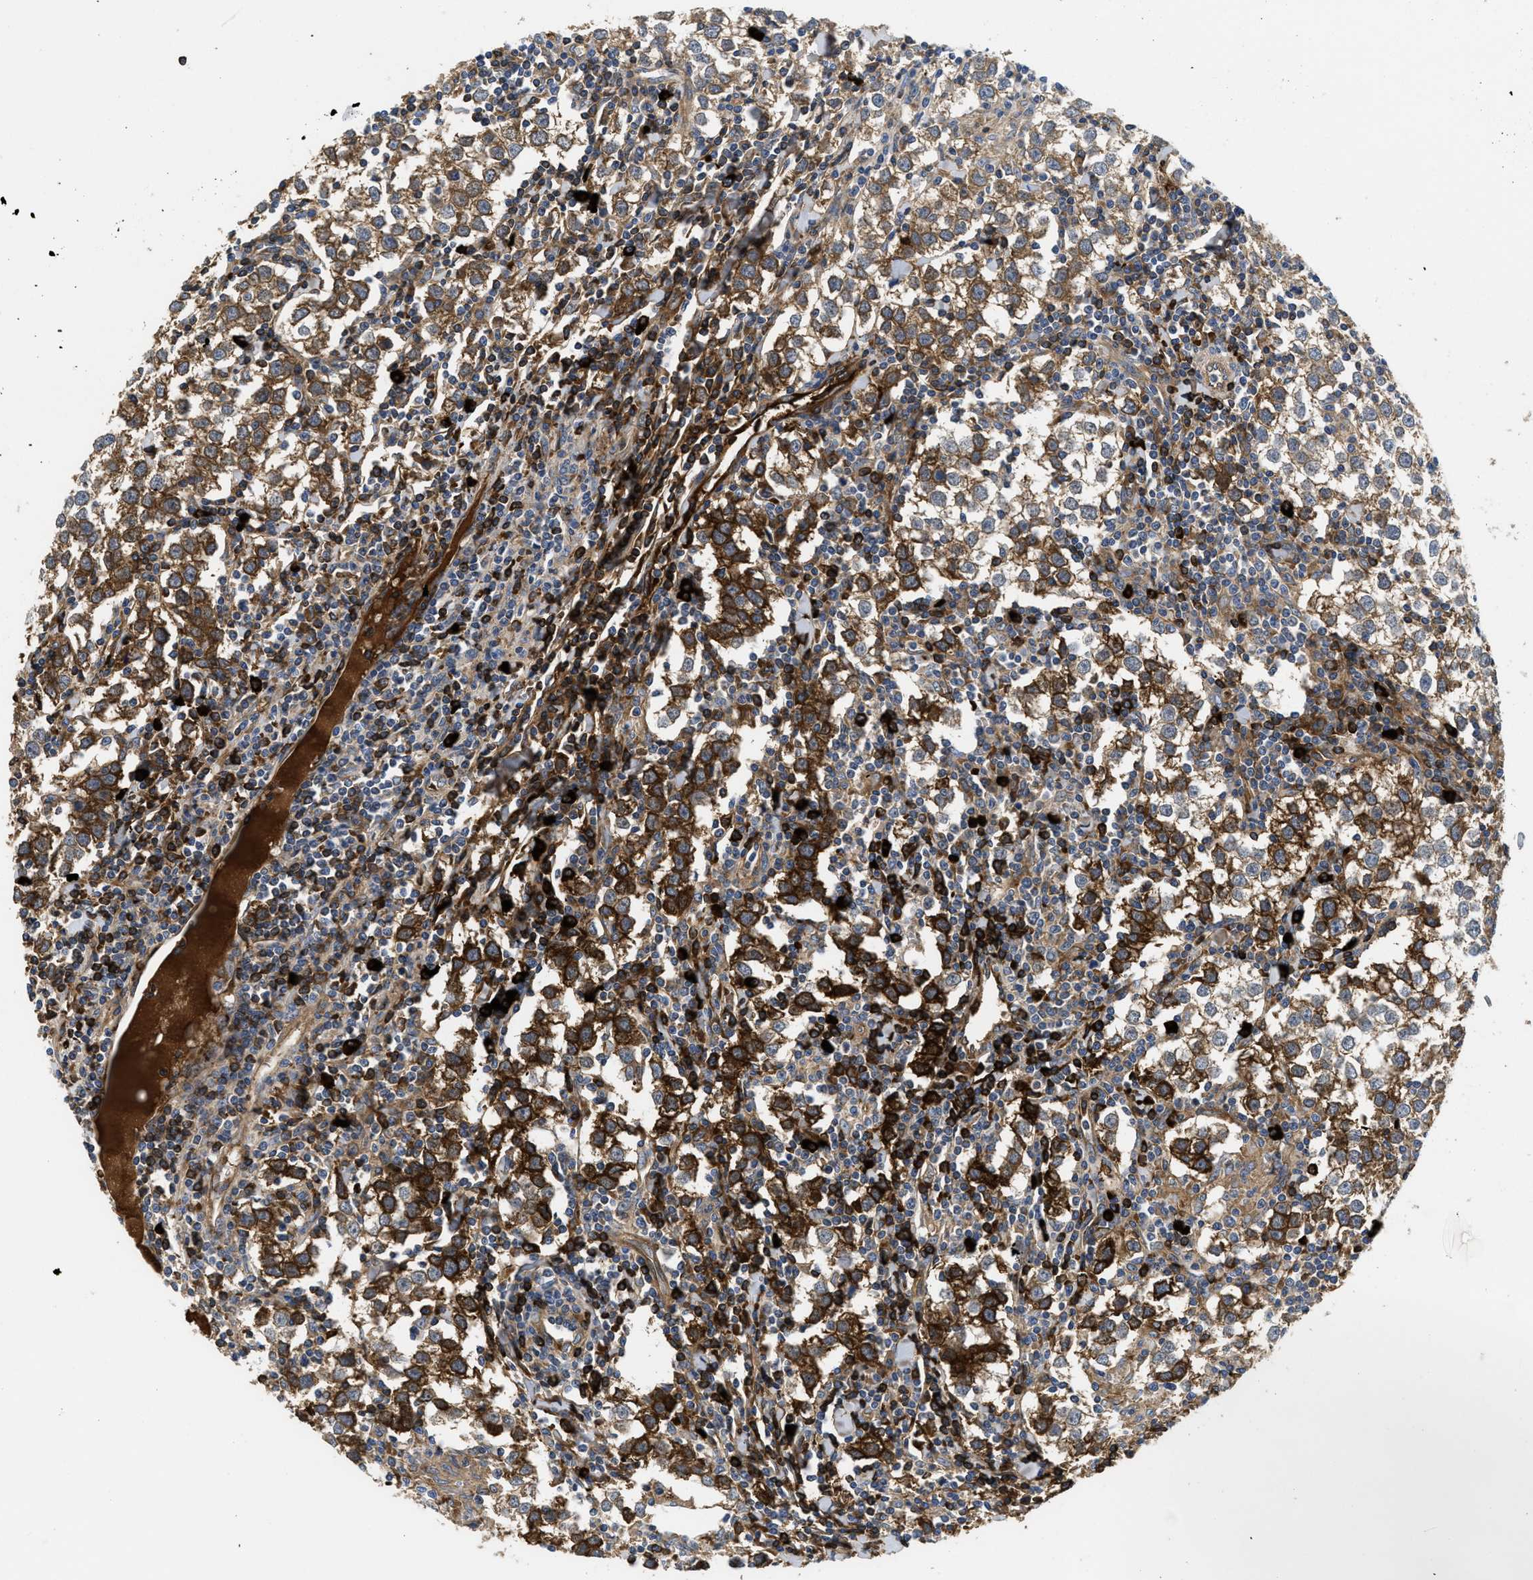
{"staining": {"intensity": "strong", "quantity": ">75%", "location": "cytoplasmic/membranous"}, "tissue": "testis cancer", "cell_type": "Tumor cells", "image_type": "cancer", "snomed": [{"axis": "morphology", "description": "Seminoma, NOS"}, {"axis": "morphology", "description": "Carcinoma, Embryonal, NOS"}, {"axis": "topography", "description": "Testis"}], "caption": "Human testis cancer stained with a protein marker exhibits strong staining in tumor cells.", "gene": "GALK1", "patient": {"sex": "male", "age": 36}}